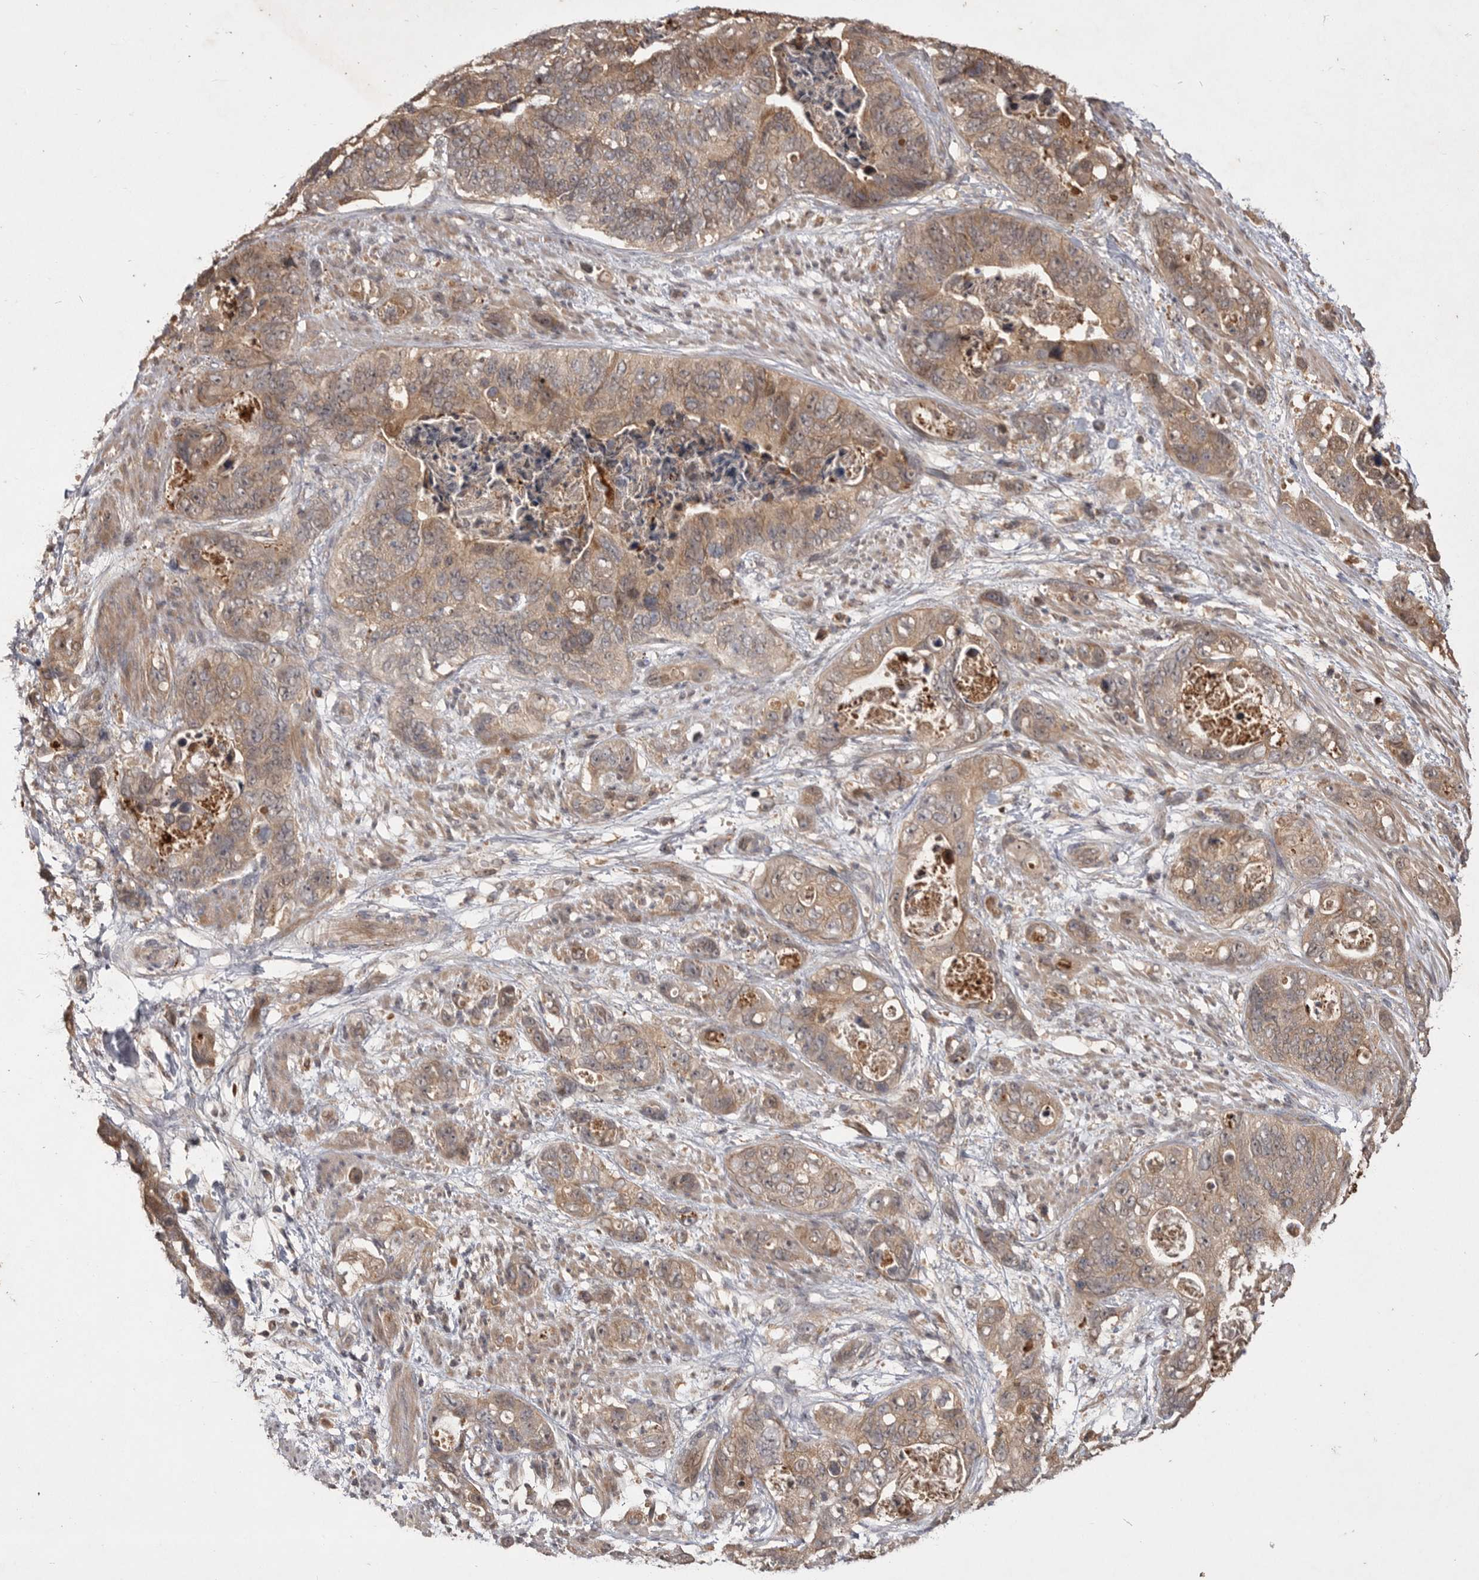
{"staining": {"intensity": "weak", "quantity": ">75%", "location": "cytoplasmic/membranous"}, "tissue": "stomach cancer", "cell_type": "Tumor cells", "image_type": "cancer", "snomed": [{"axis": "morphology", "description": "Normal tissue, NOS"}, {"axis": "morphology", "description": "Adenocarcinoma, NOS"}, {"axis": "topography", "description": "Stomach"}], "caption": "Immunohistochemical staining of stomach adenocarcinoma reveals weak cytoplasmic/membranous protein positivity in about >75% of tumor cells.", "gene": "VN1R4", "patient": {"sex": "female", "age": 89}}